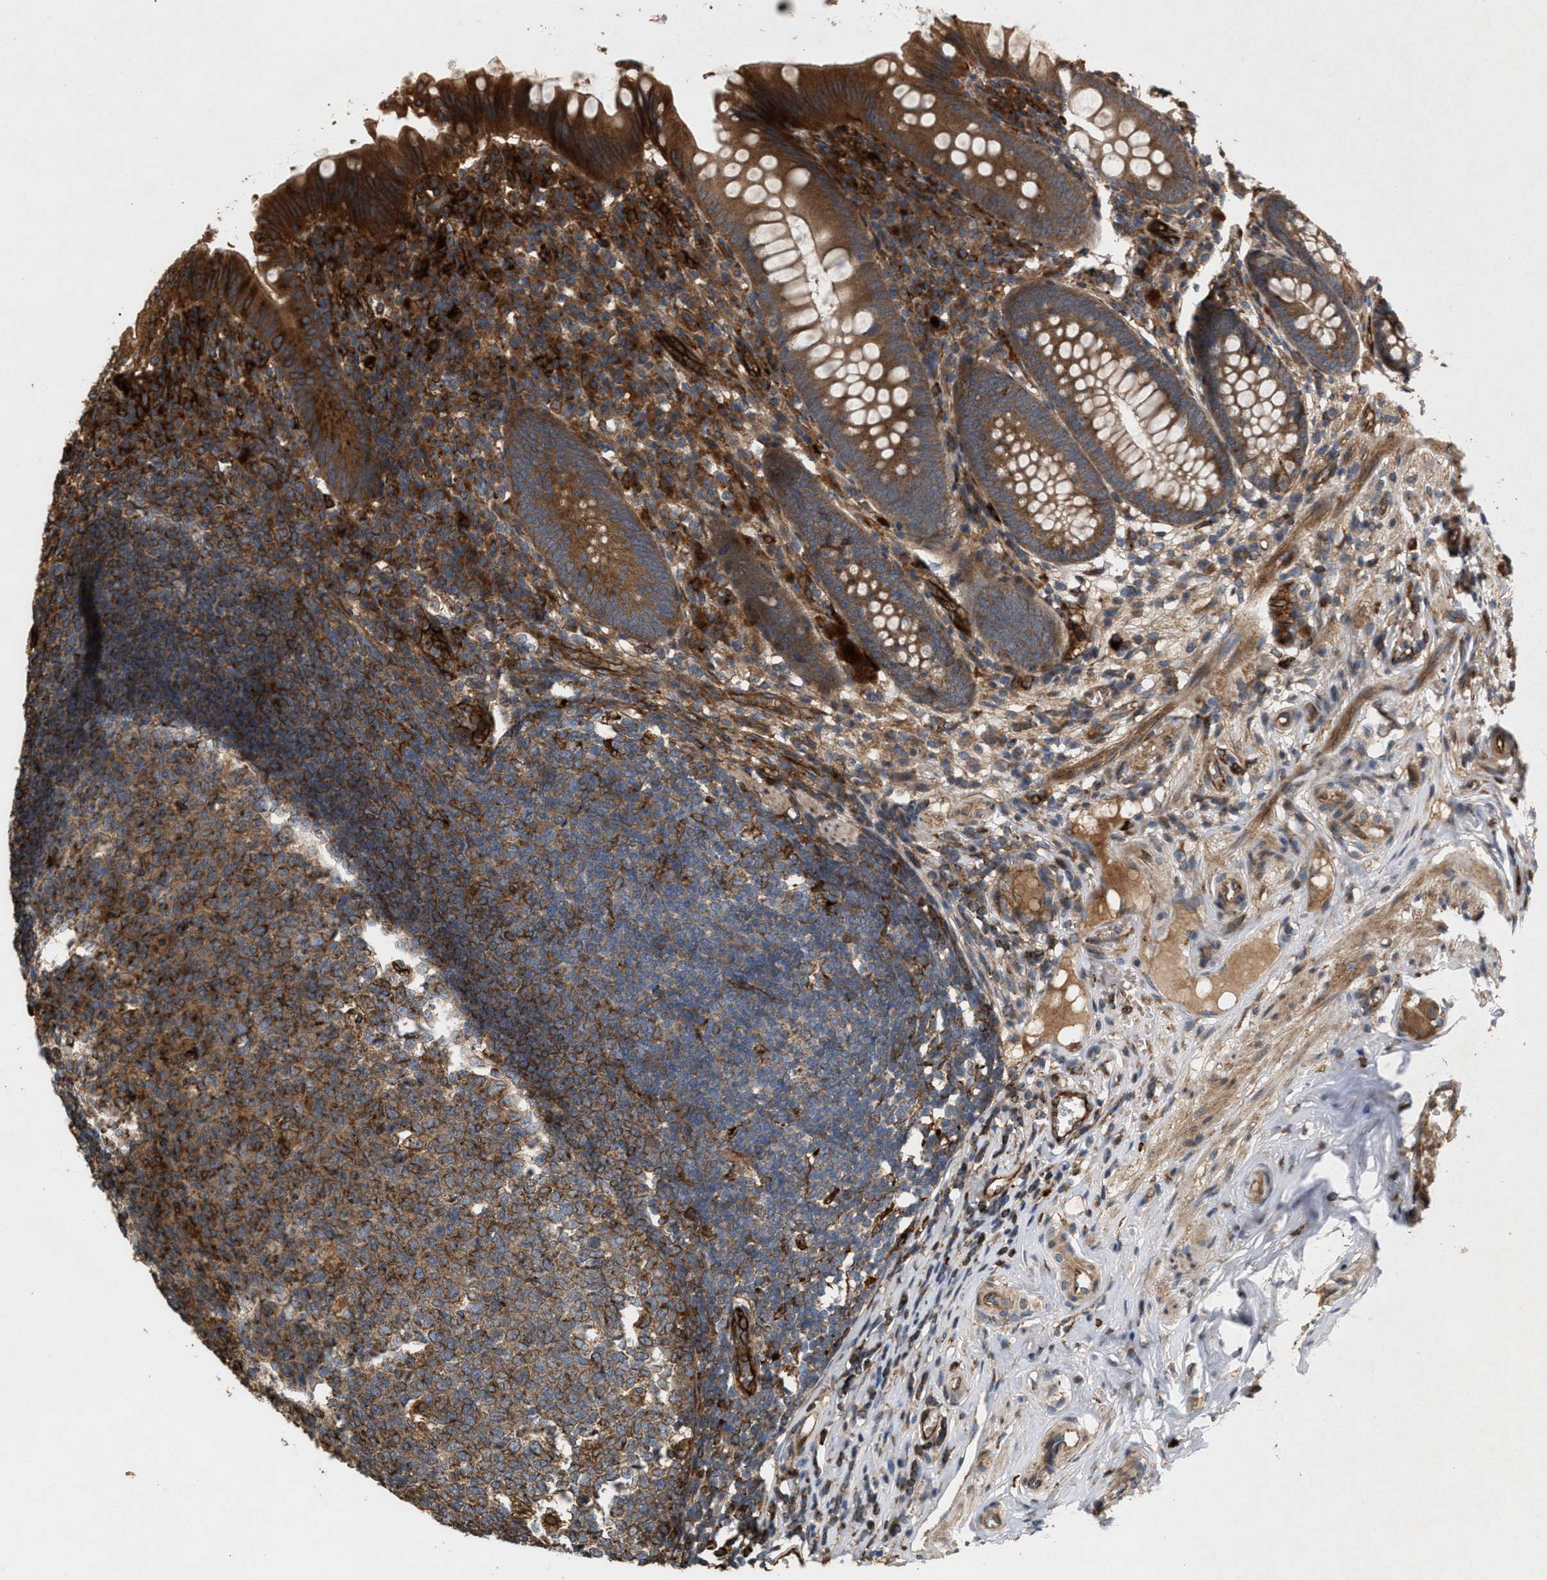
{"staining": {"intensity": "strong", "quantity": ">75%", "location": "cytoplasmic/membranous"}, "tissue": "appendix", "cell_type": "Glandular cells", "image_type": "normal", "snomed": [{"axis": "morphology", "description": "Normal tissue, NOS"}, {"axis": "topography", "description": "Appendix"}], "caption": "Protein expression analysis of normal appendix reveals strong cytoplasmic/membranous staining in about >75% of glandular cells.", "gene": "GCC1", "patient": {"sex": "male", "age": 56}}